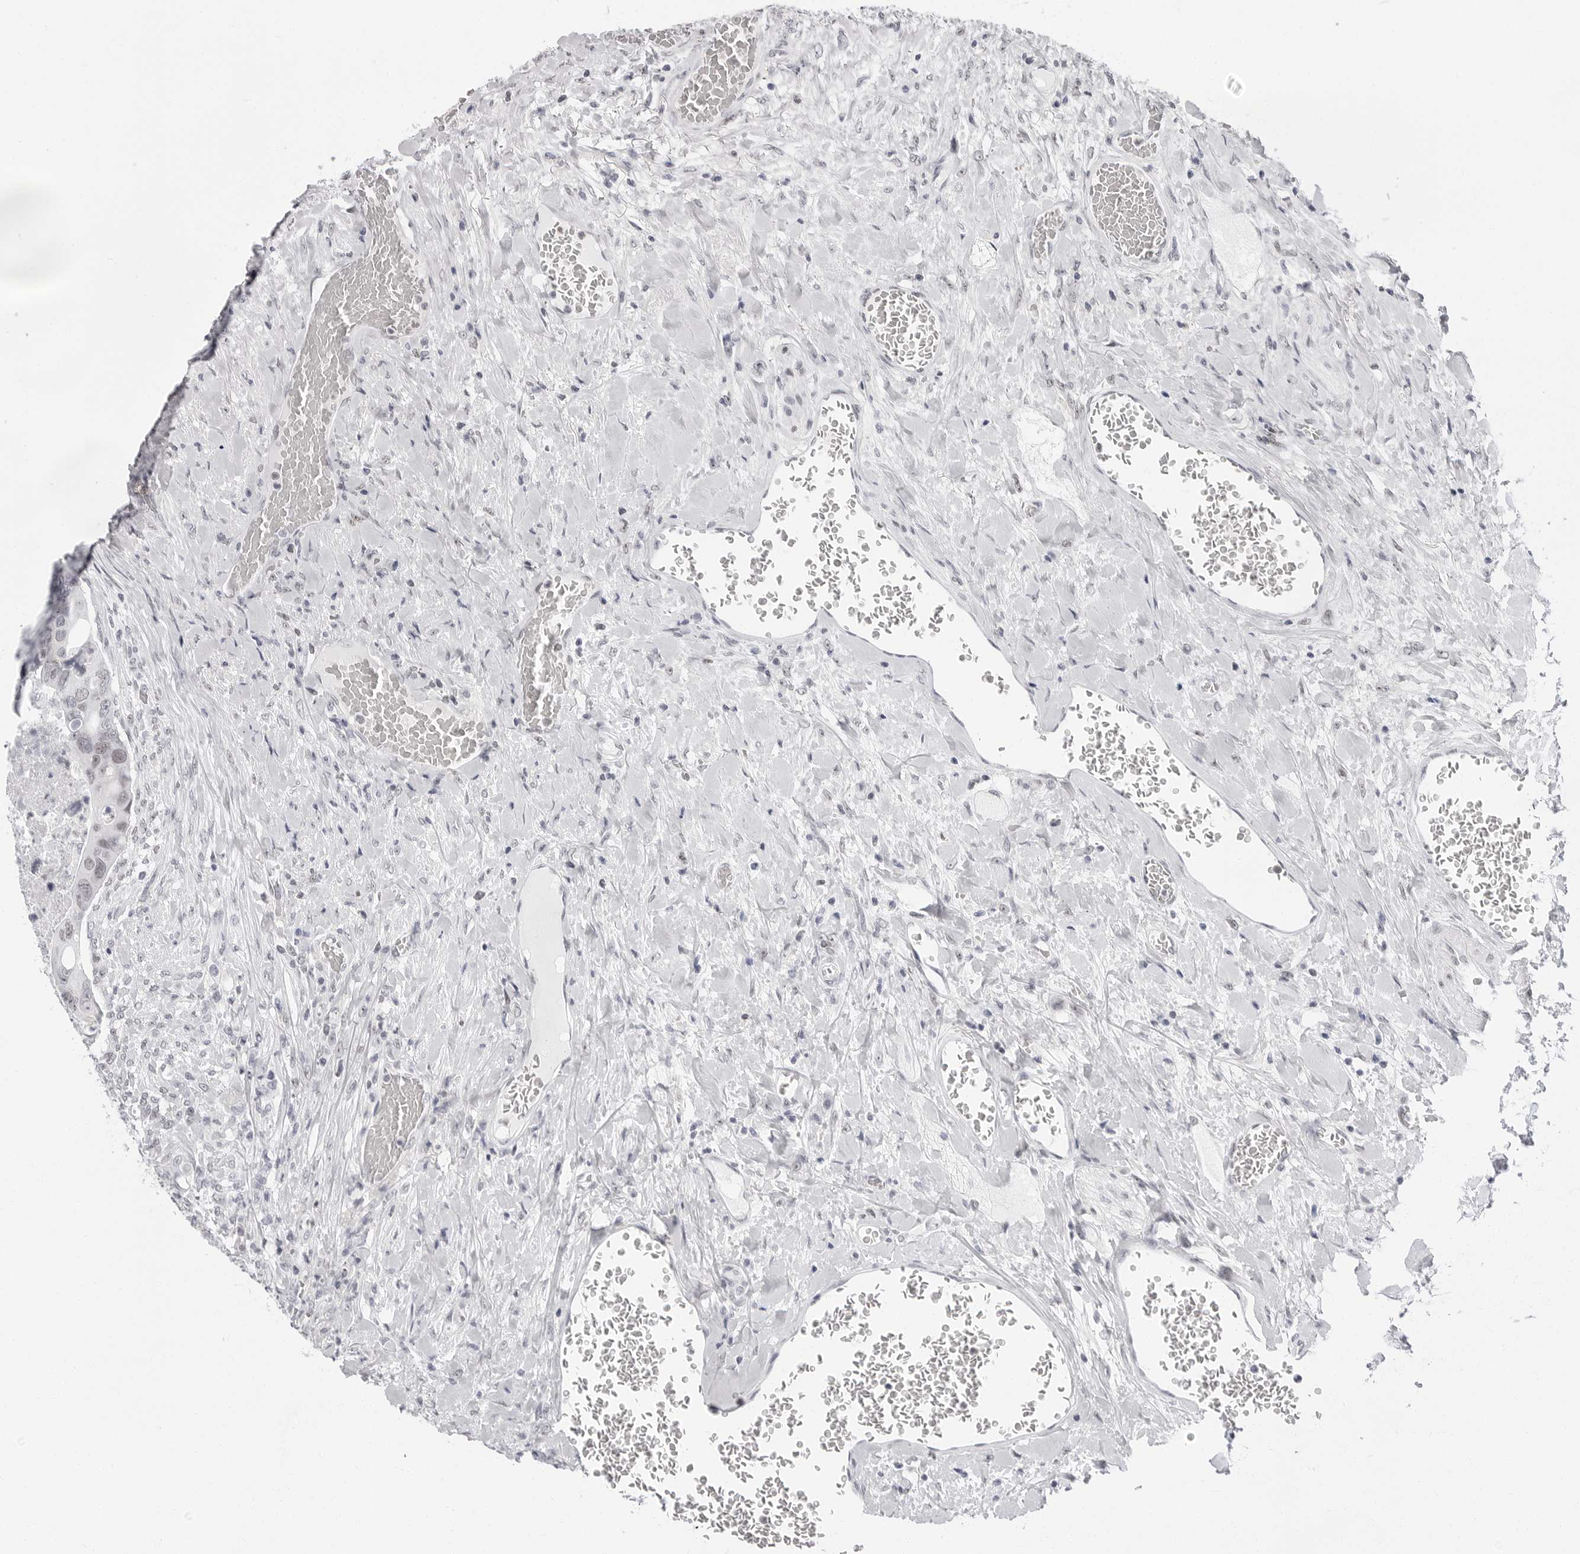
{"staining": {"intensity": "negative", "quantity": "none", "location": "none"}, "tissue": "colorectal cancer", "cell_type": "Tumor cells", "image_type": "cancer", "snomed": [{"axis": "morphology", "description": "Adenocarcinoma, NOS"}, {"axis": "topography", "description": "Rectum"}], "caption": "The histopathology image reveals no staining of tumor cells in colorectal adenocarcinoma.", "gene": "VEZF1", "patient": {"sex": "male", "age": 63}}